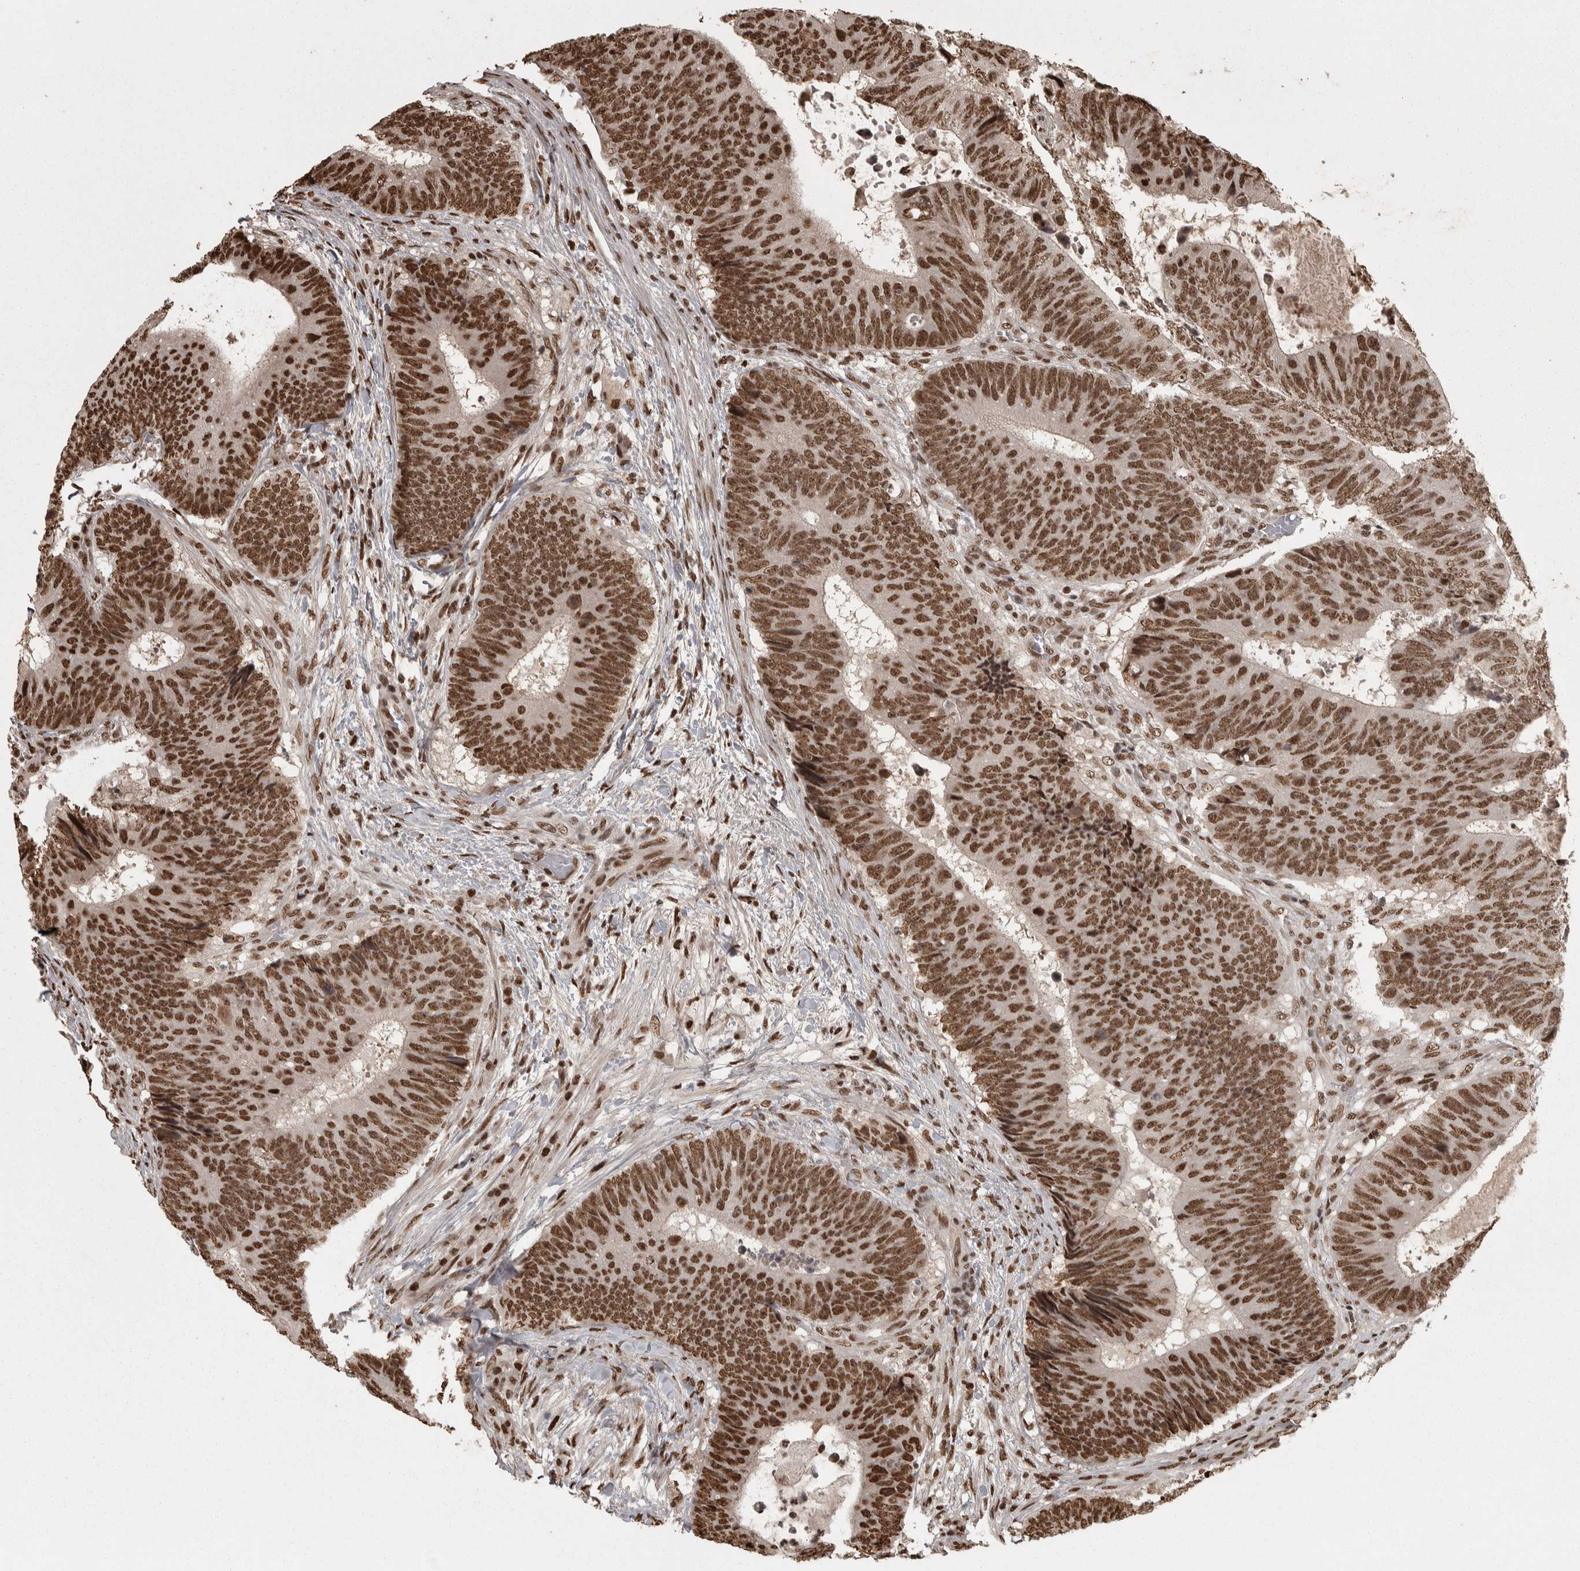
{"staining": {"intensity": "strong", "quantity": ">75%", "location": "nuclear"}, "tissue": "colorectal cancer", "cell_type": "Tumor cells", "image_type": "cancer", "snomed": [{"axis": "morphology", "description": "Adenocarcinoma, NOS"}, {"axis": "topography", "description": "Colon"}], "caption": "Tumor cells display high levels of strong nuclear expression in approximately >75% of cells in human adenocarcinoma (colorectal). (Brightfield microscopy of DAB IHC at high magnification).", "gene": "ZFHX4", "patient": {"sex": "male", "age": 56}}